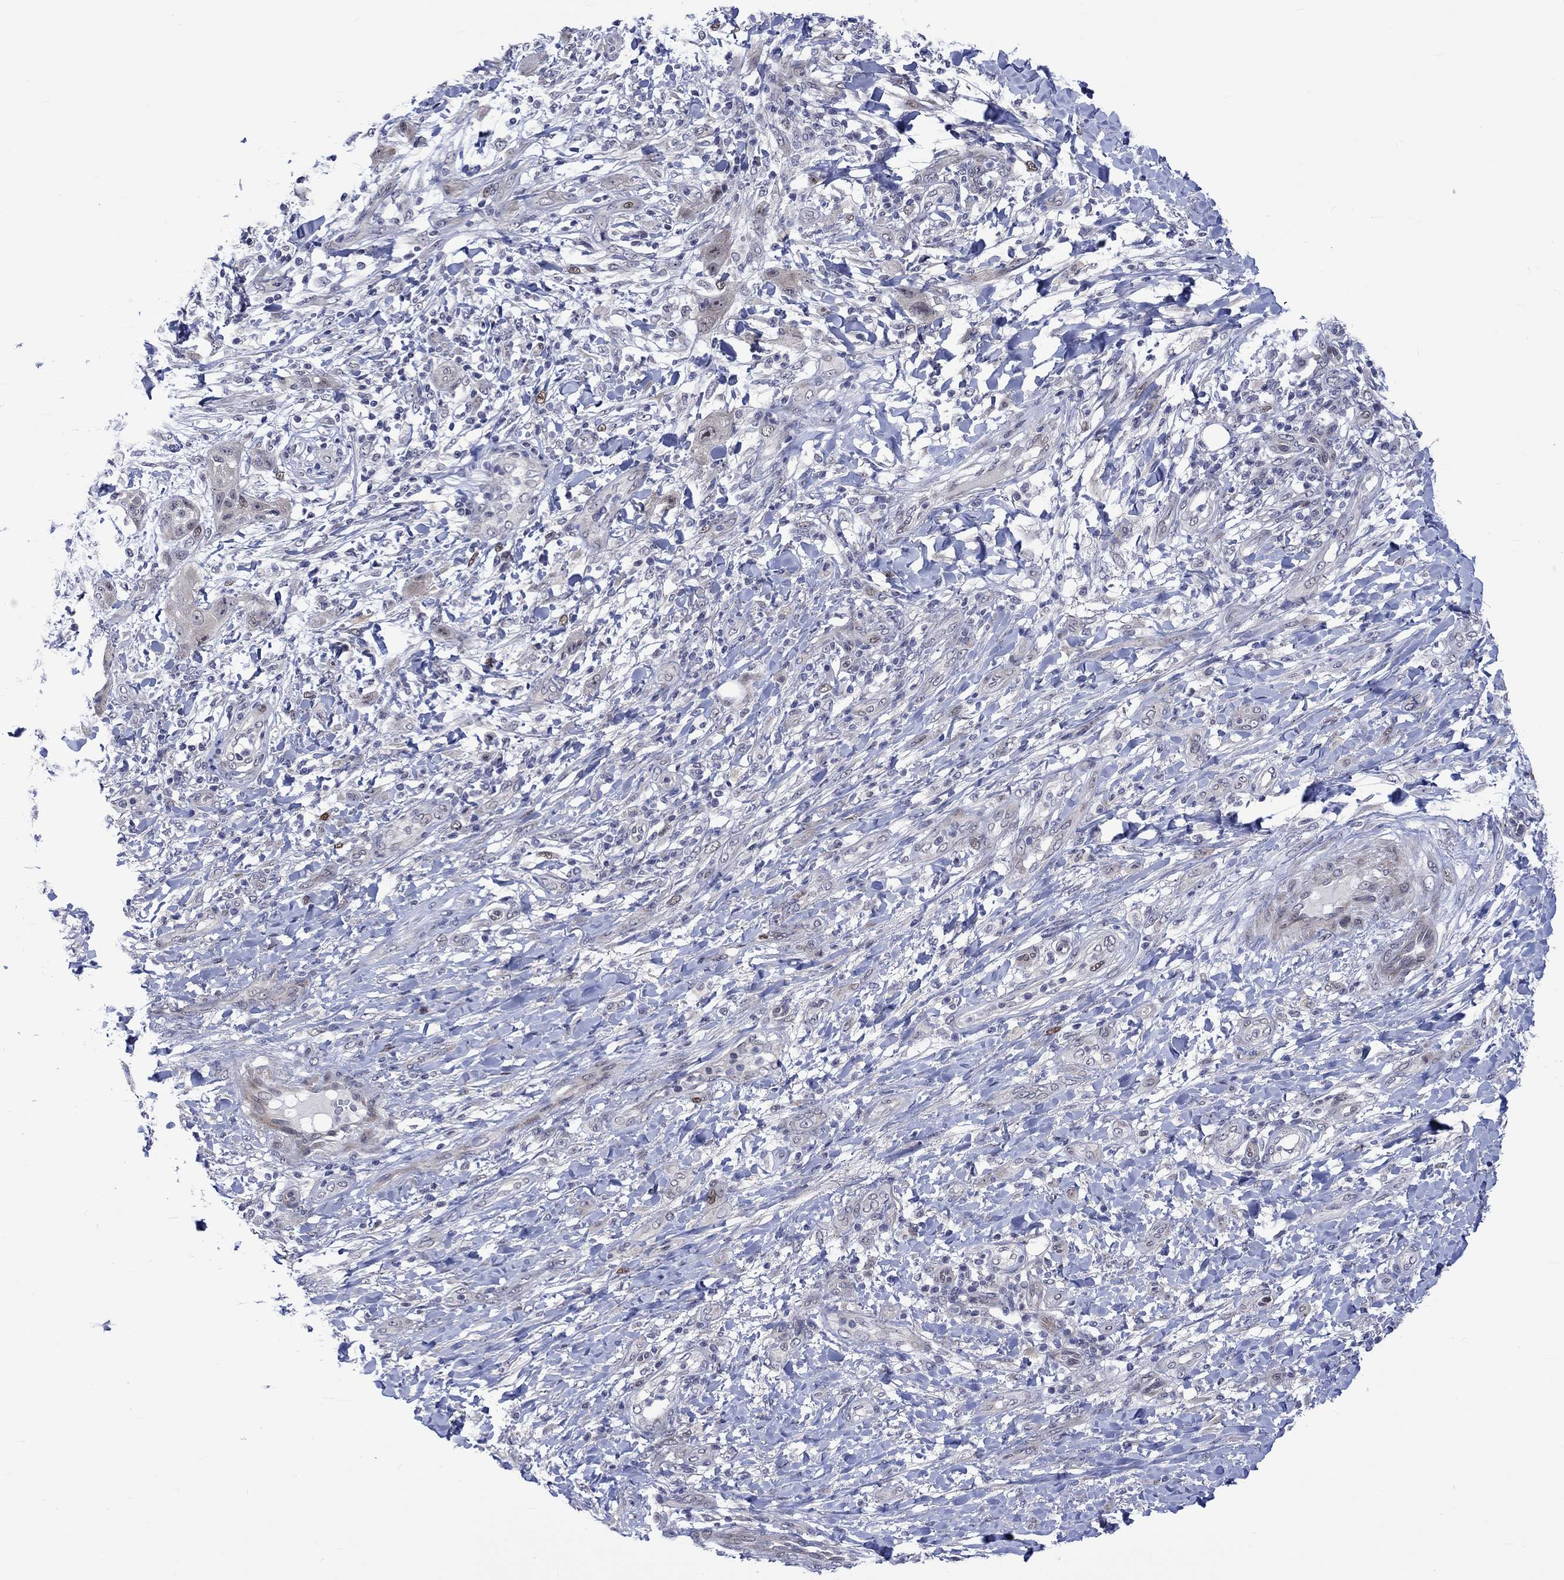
{"staining": {"intensity": "weak", "quantity": "<25%", "location": "cytoplasmic/membranous,nuclear"}, "tissue": "skin cancer", "cell_type": "Tumor cells", "image_type": "cancer", "snomed": [{"axis": "morphology", "description": "Squamous cell carcinoma, NOS"}, {"axis": "topography", "description": "Skin"}], "caption": "An image of squamous cell carcinoma (skin) stained for a protein shows no brown staining in tumor cells.", "gene": "E2F8", "patient": {"sex": "male", "age": 62}}